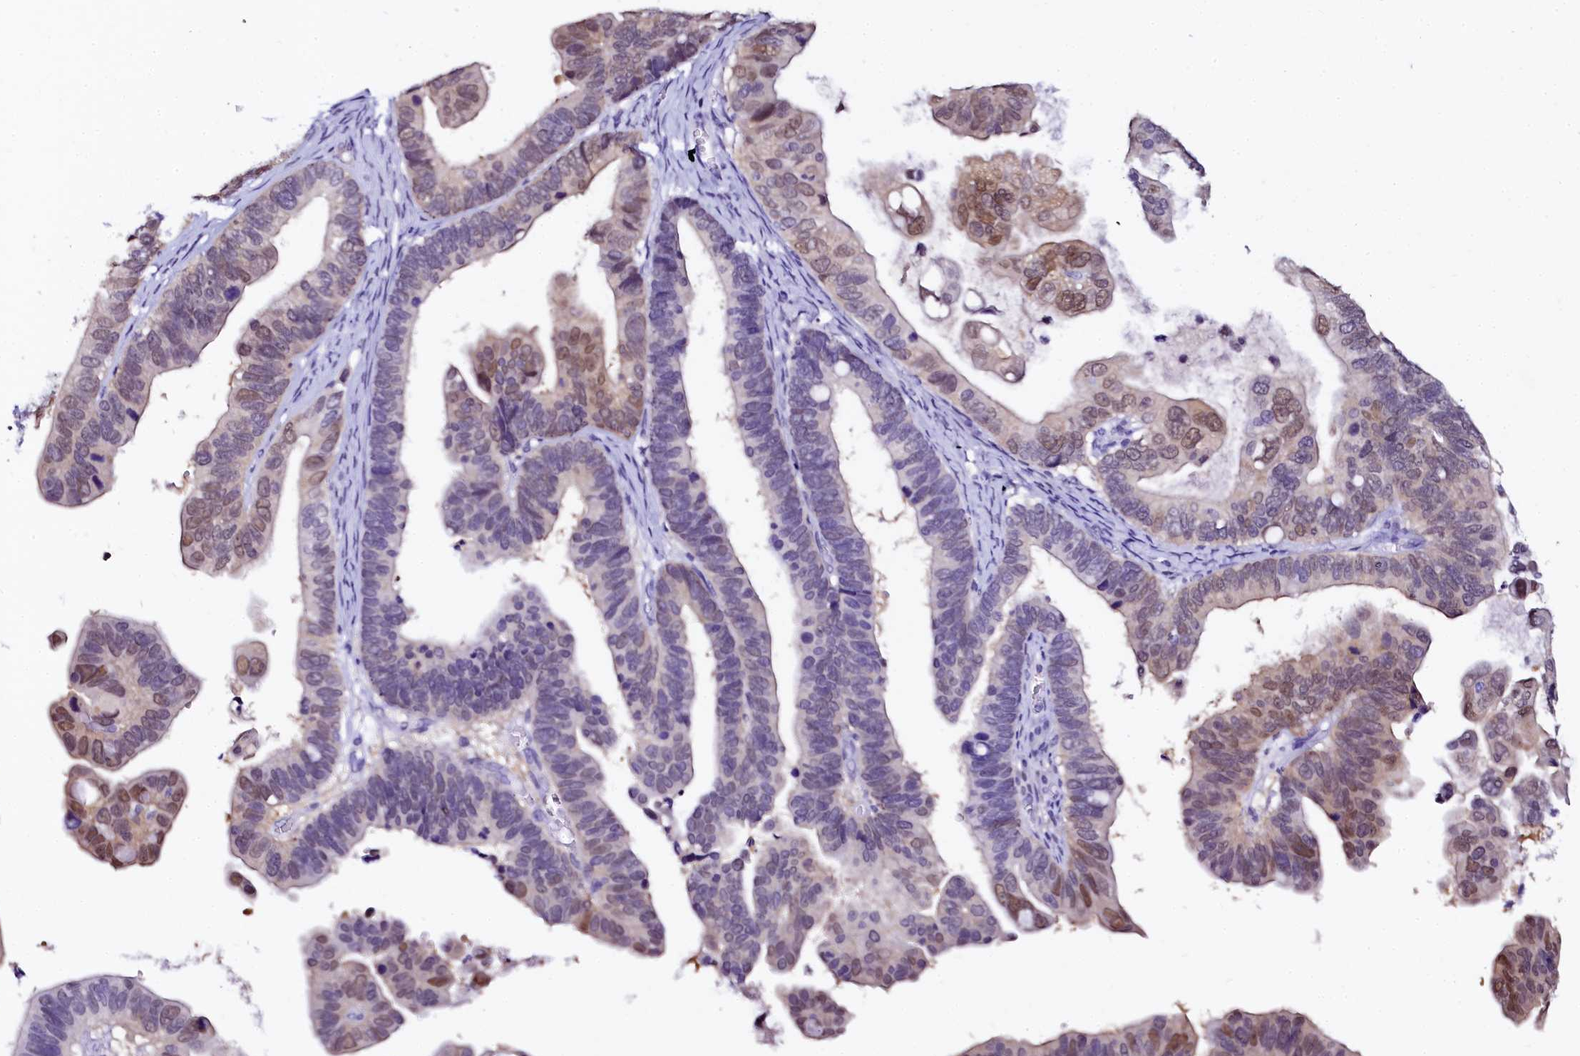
{"staining": {"intensity": "moderate", "quantity": "<25%", "location": "nuclear"}, "tissue": "ovarian cancer", "cell_type": "Tumor cells", "image_type": "cancer", "snomed": [{"axis": "morphology", "description": "Cystadenocarcinoma, serous, NOS"}, {"axis": "topography", "description": "Ovary"}], "caption": "This is a histology image of IHC staining of ovarian cancer (serous cystadenocarcinoma), which shows moderate expression in the nuclear of tumor cells.", "gene": "SORD", "patient": {"sex": "female", "age": 56}}